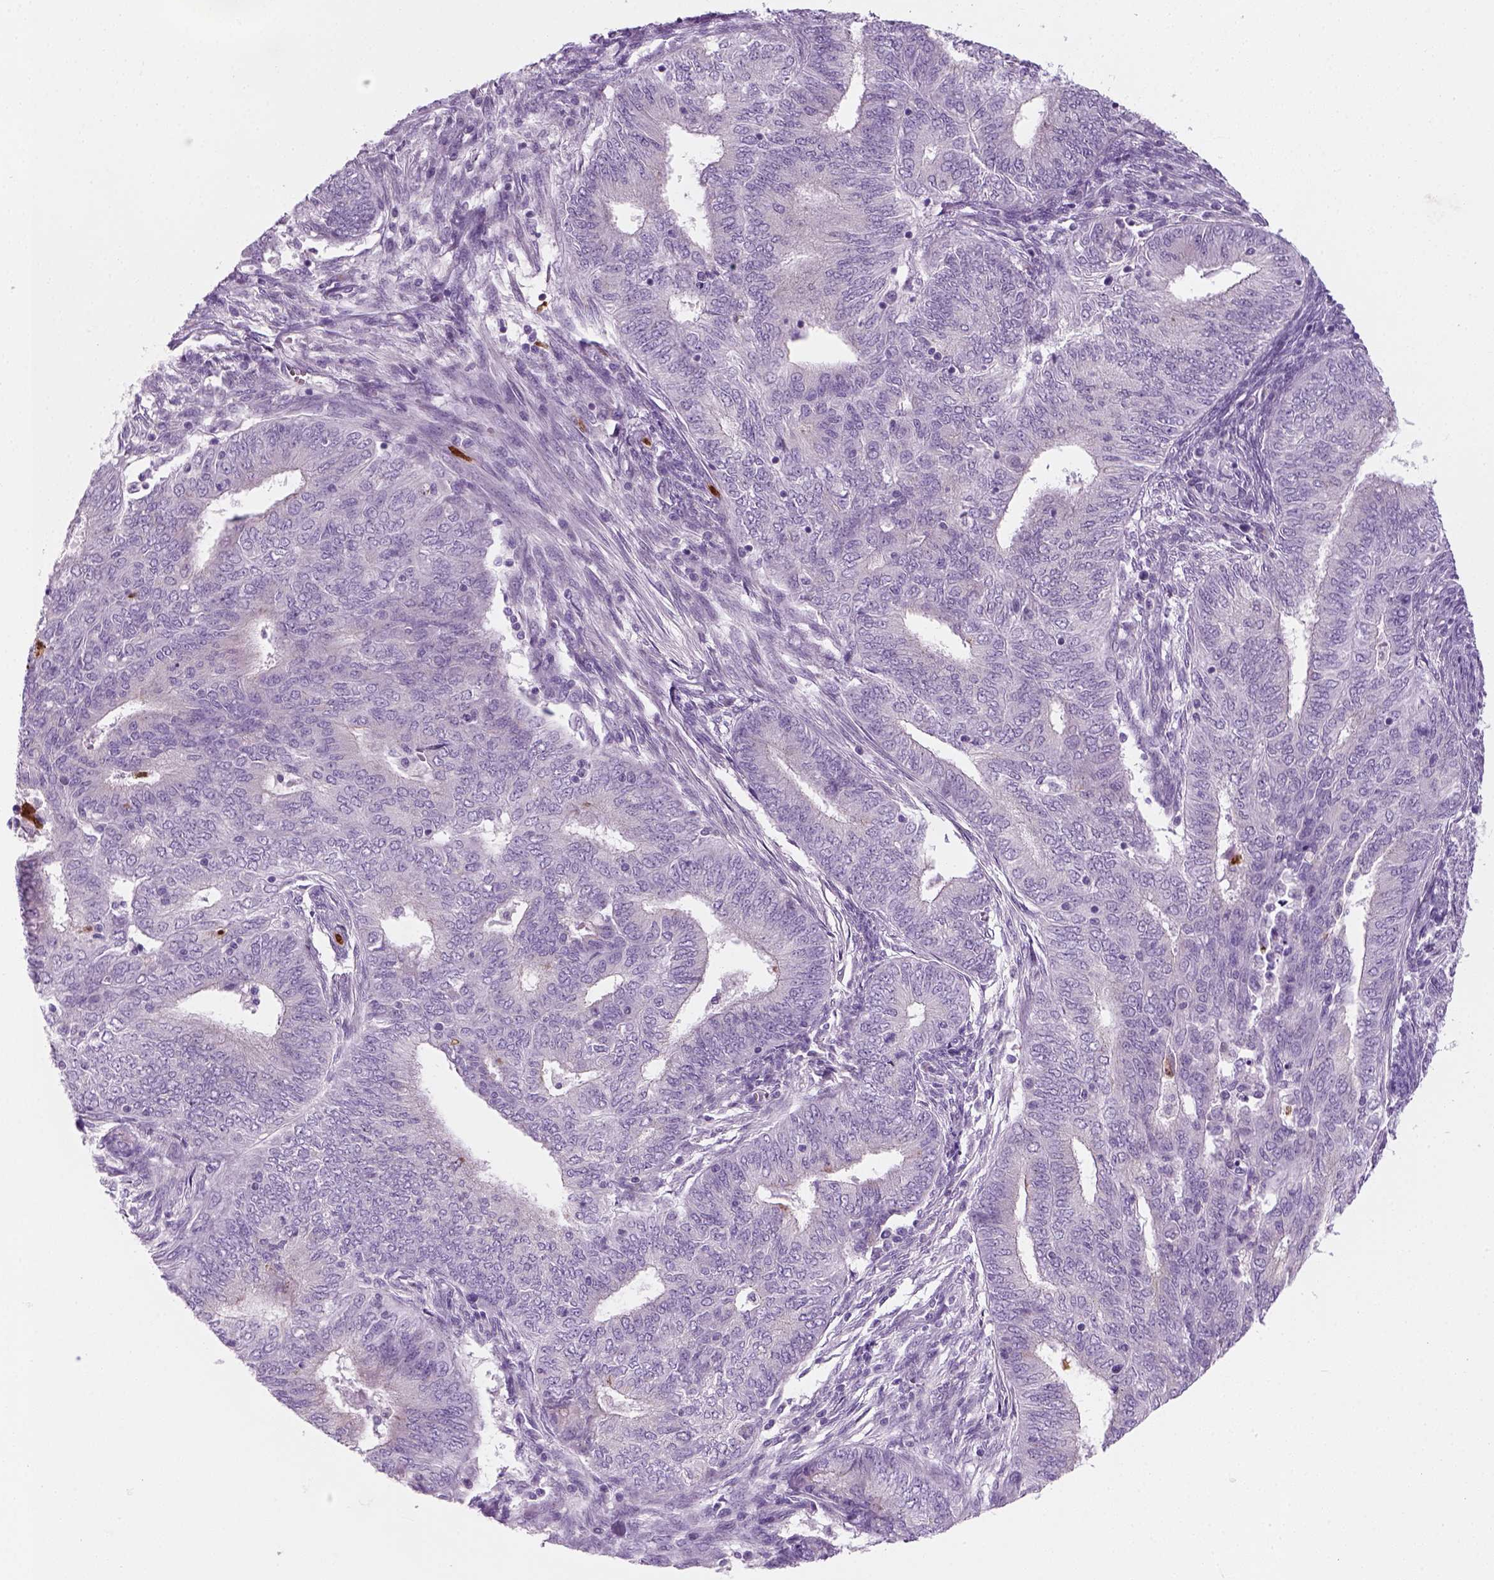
{"staining": {"intensity": "negative", "quantity": "none", "location": "none"}, "tissue": "endometrial cancer", "cell_type": "Tumor cells", "image_type": "cancer", "snomed": [{"axis": "morphology", "description": "Adenocarcinoma, NOS"}, {"axis": "topography", "description": "Endometrium"}], "caption": "There is no significant expression in tumor cells of endometrial cancer (adenocarcinoma).", "gene": "IL4", "patient": {"sex": "female", "age": 62}}